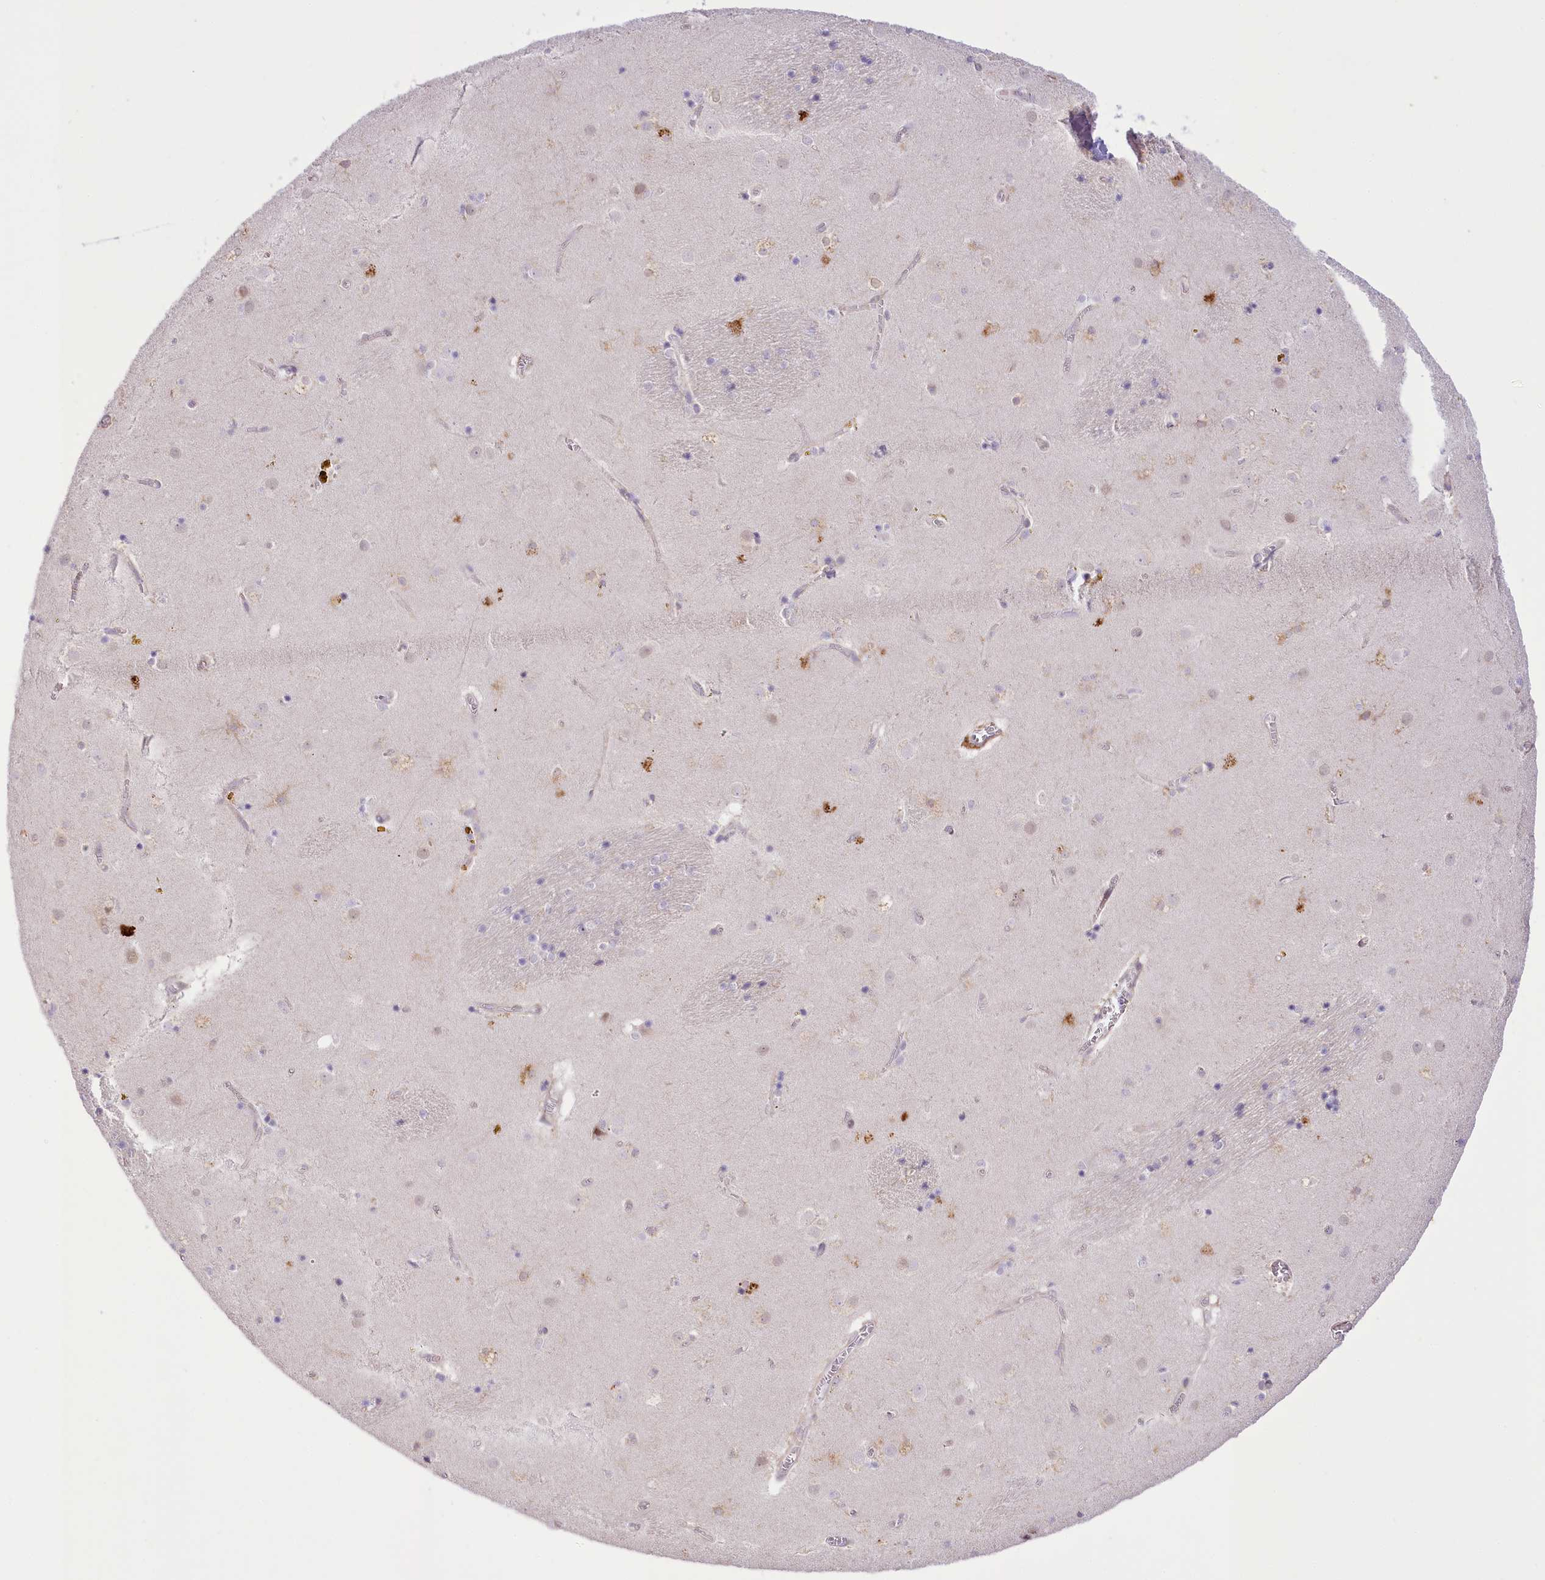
{"staining": {"intensity": "negative", "quantity": "none", "location": "none"}, "tissue": "caudate", "cell_type": "Glial cells", "image_type": "normal", "snomed": [{"axis": "morphology", "description": "Normal tissue, NOS"}, {"axis": "topography", "description": "Lateral ventricle wall"}], "caption": "There is no significant staining in glial cells of caudate. (DAB (3,3'-diaminobenzidine) IHC with hematoxylin counter stain).", "gene": "NCKAP5", "patient": {"sex": "male", "age": 70}}